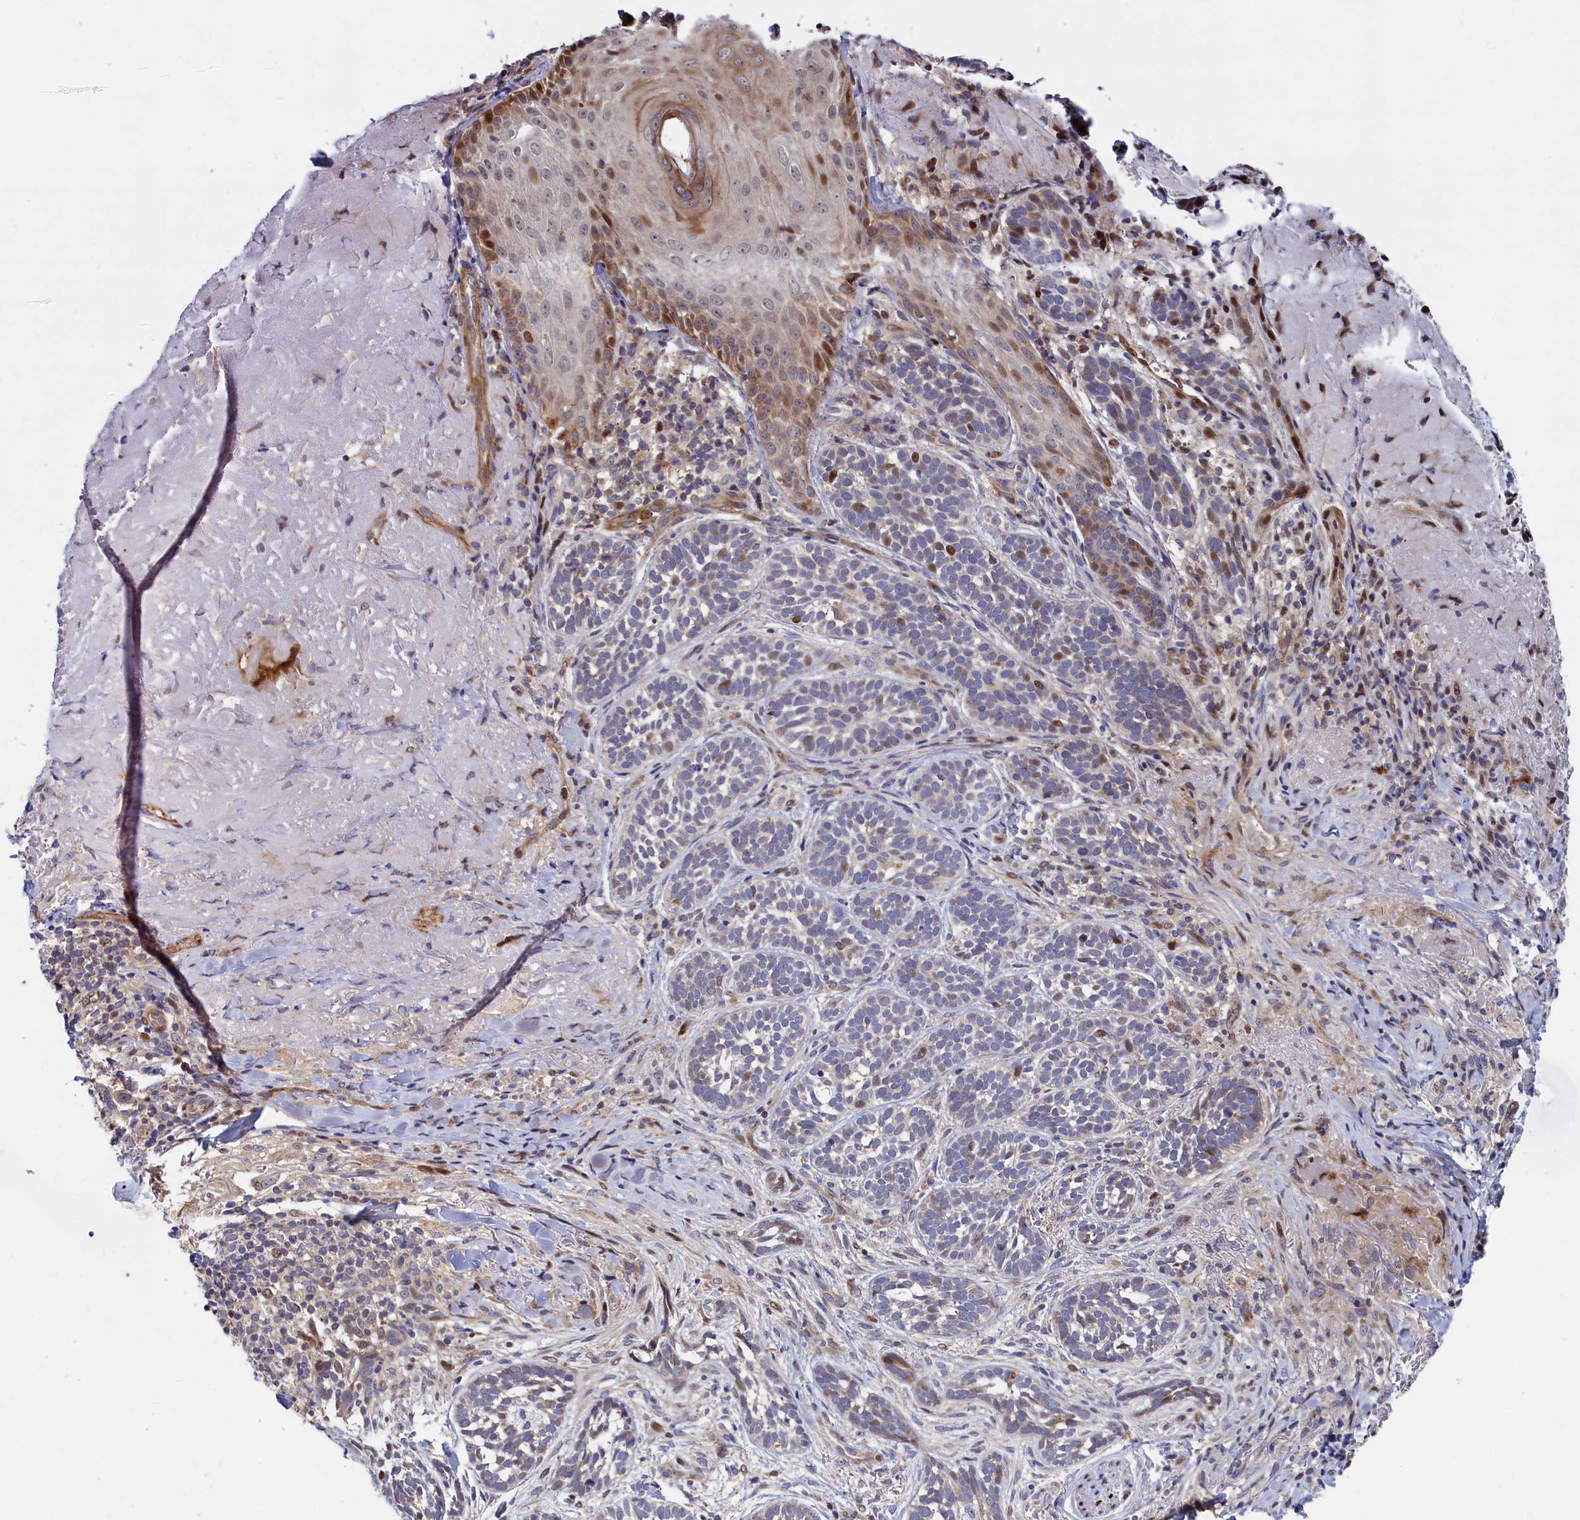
{"staining": {"intensity": "moderate", "quantity": "<25%", "location": "nuclear"}, "tissue": "skin cancer", "cell_type": "Tumor cells", "image_type": "cancer", "snomed": [{"axis": "morphology", "description": "Basal cell carcinoma"}, {"axis": "topography", "description": "Skin"}], "caption": "The image exhibits staining of skin basal cell carcinoma, revealing moderate nuclear protein expression (brown color) within tumor cells. (DAB = brown stain, brightfield microscopy at high magnification).", "gene": "PIK3C3", "patient": {"sex": "male", "age": 71}}